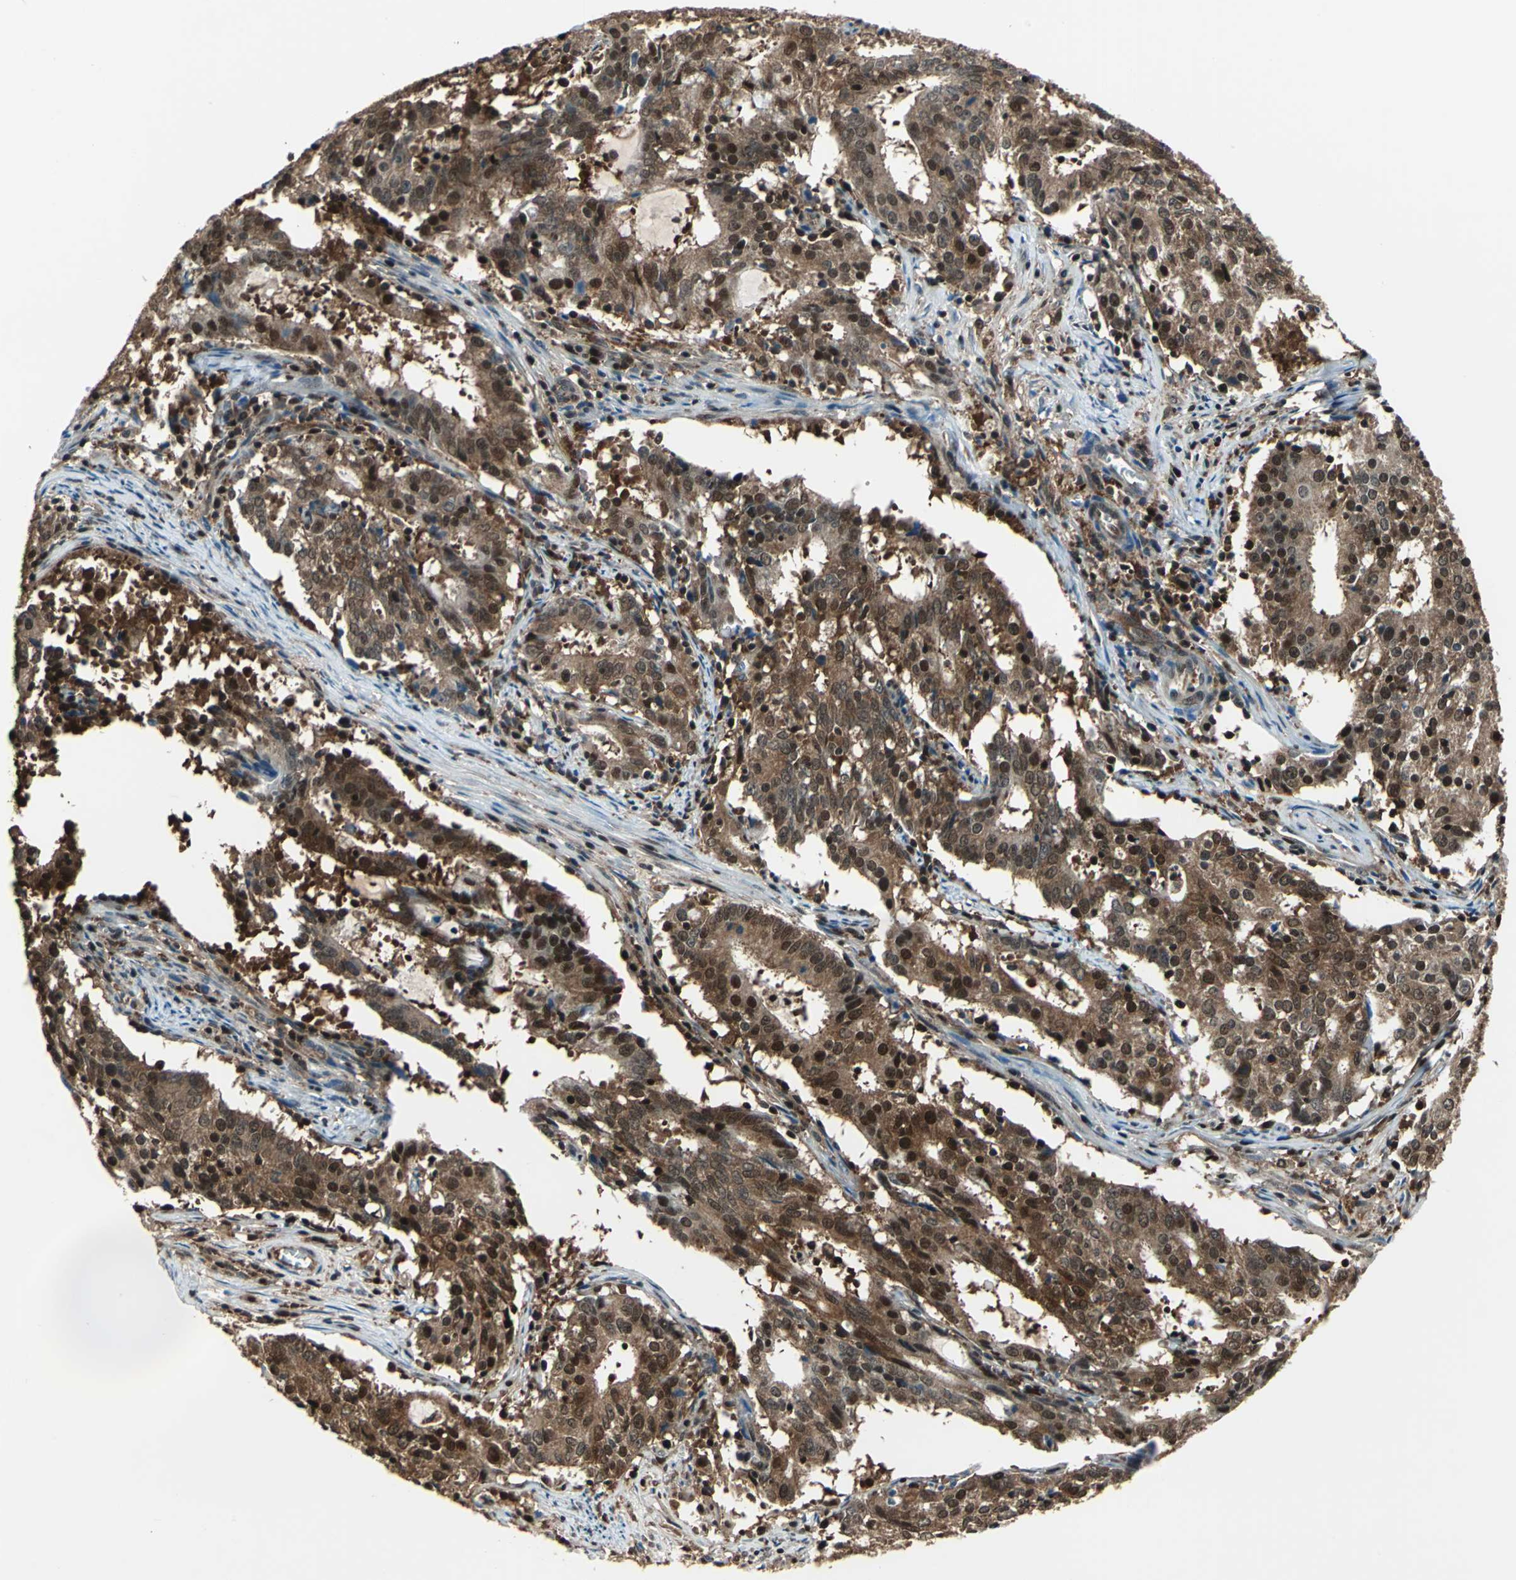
{"staining": {"intensity": "strong", "quantity": ">75%", "location": "cytoplasmic/membranous,nuclear"}, "tissue": "cervical cancer", "cell_type": "Tumor cells", "image_type": "cancer", "snomed": [{"axis": "morphology", "description": "Adenocarcinoma, NOS"}, {"axis": "topography", "description": "Cervix"}], "caption": "This photomicrograph demonstrates immunohistochemistry (IHC) staining of human adenocarcinoma (cervical), with high strong cytoplasmic/membranous and nuclear positivity in about >75% of tumor cells.", "gene": "PSME1", "patient": {"sex": "female", "age": 44}}